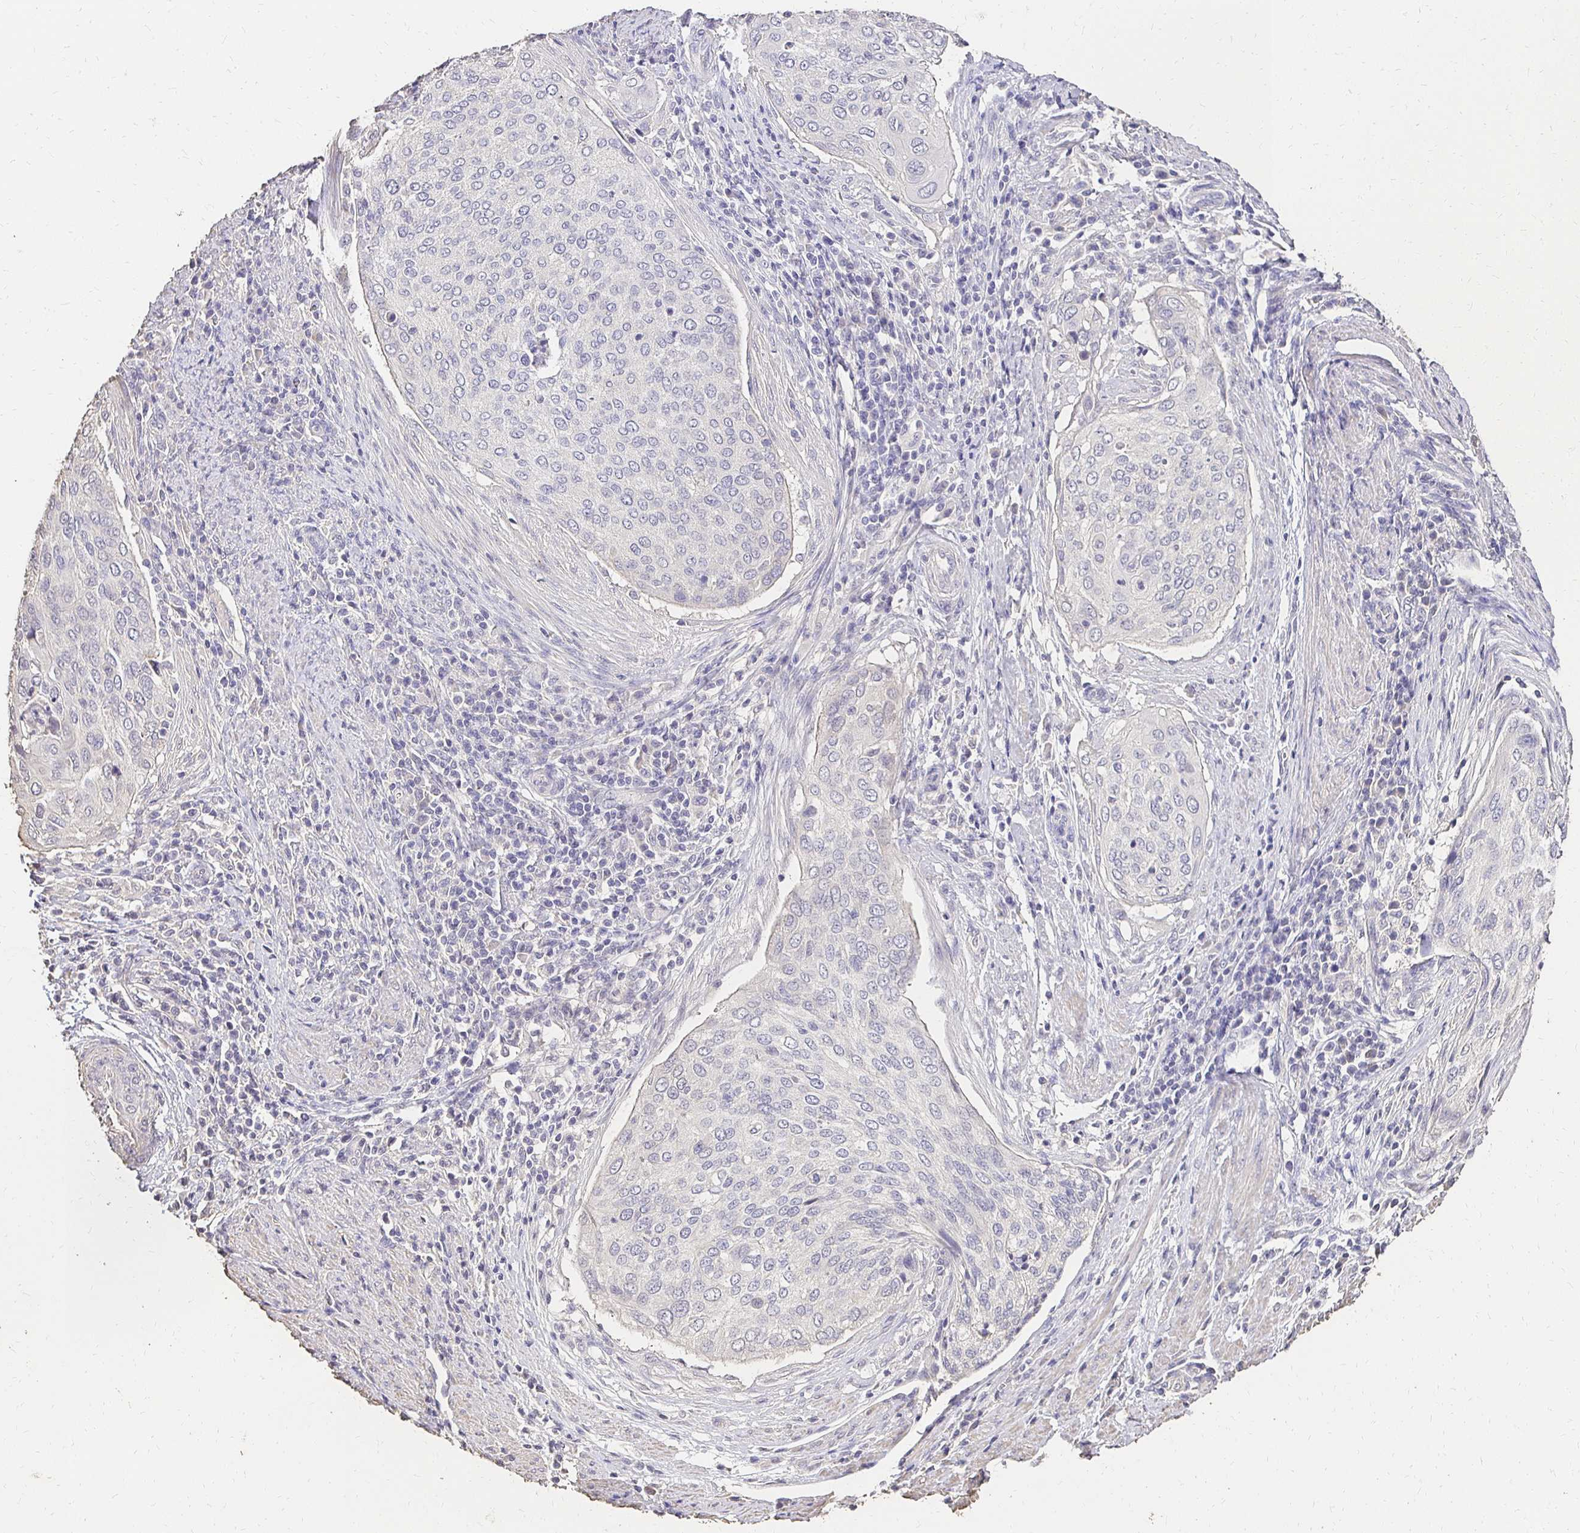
{"staining": {"intensity": "moderate", "quantity": "<25%", "location": "cytoplasmic/membranous"}, "tissue": "cervical cancer", "cell_type": "Tumor cells", "image_type": "cancer", "snomed": [{"axis": "morphology", "description": "Squamous cell carcinoma, NOS"}, {"axis": "topography", "description": "Cervix"}], "caption": "Immunohistochemical staining of human cervical cancer reveals low levels of moderate cytoplasmic/membranous positivity in approximately <25% of tumor cells. (IHC, brightfield microscopy, high magnification).", "gene": "UGT1A6", "patient": {"sex": "female", "age": 38}}